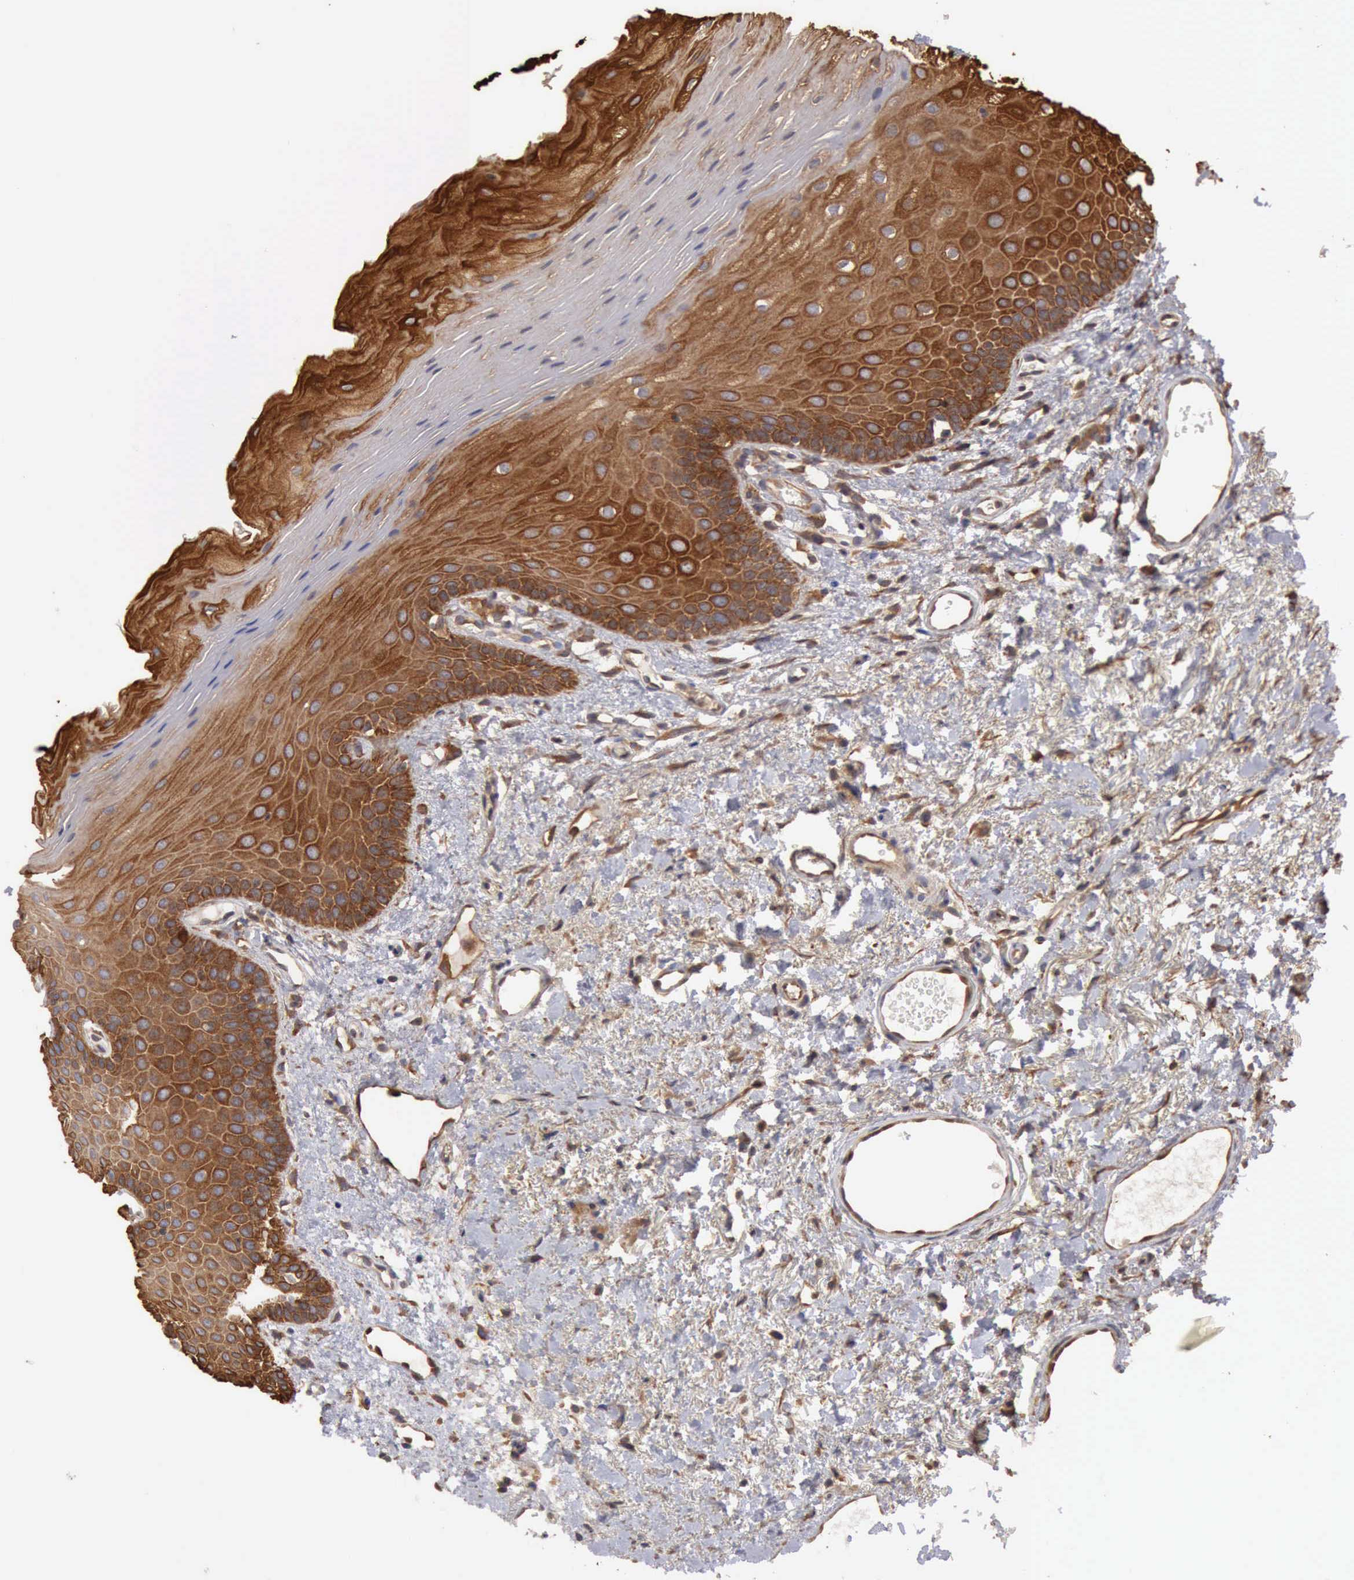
{"staining": {"intensity": "moderate", "quantity": ">75%", "location": "cytoplasmic/membranous"}, "tissue": "oral mucosa", "cell_type": "Squamous epithelial cells", "image_type": "normal", "snomed": [{"axis": "morphology", "description": "Normal tissue, NOS"}, {"axis": "topography", "description": "Oral tissue"}], "caption": "Protein expression analysis of unremarkable oral mucosa exhibits moderate cytoplasmic/membranous expression in about >75% of squamous epithelial cells.", "gene": "BMX", "patient": {"sex": "male", "age": 52}}